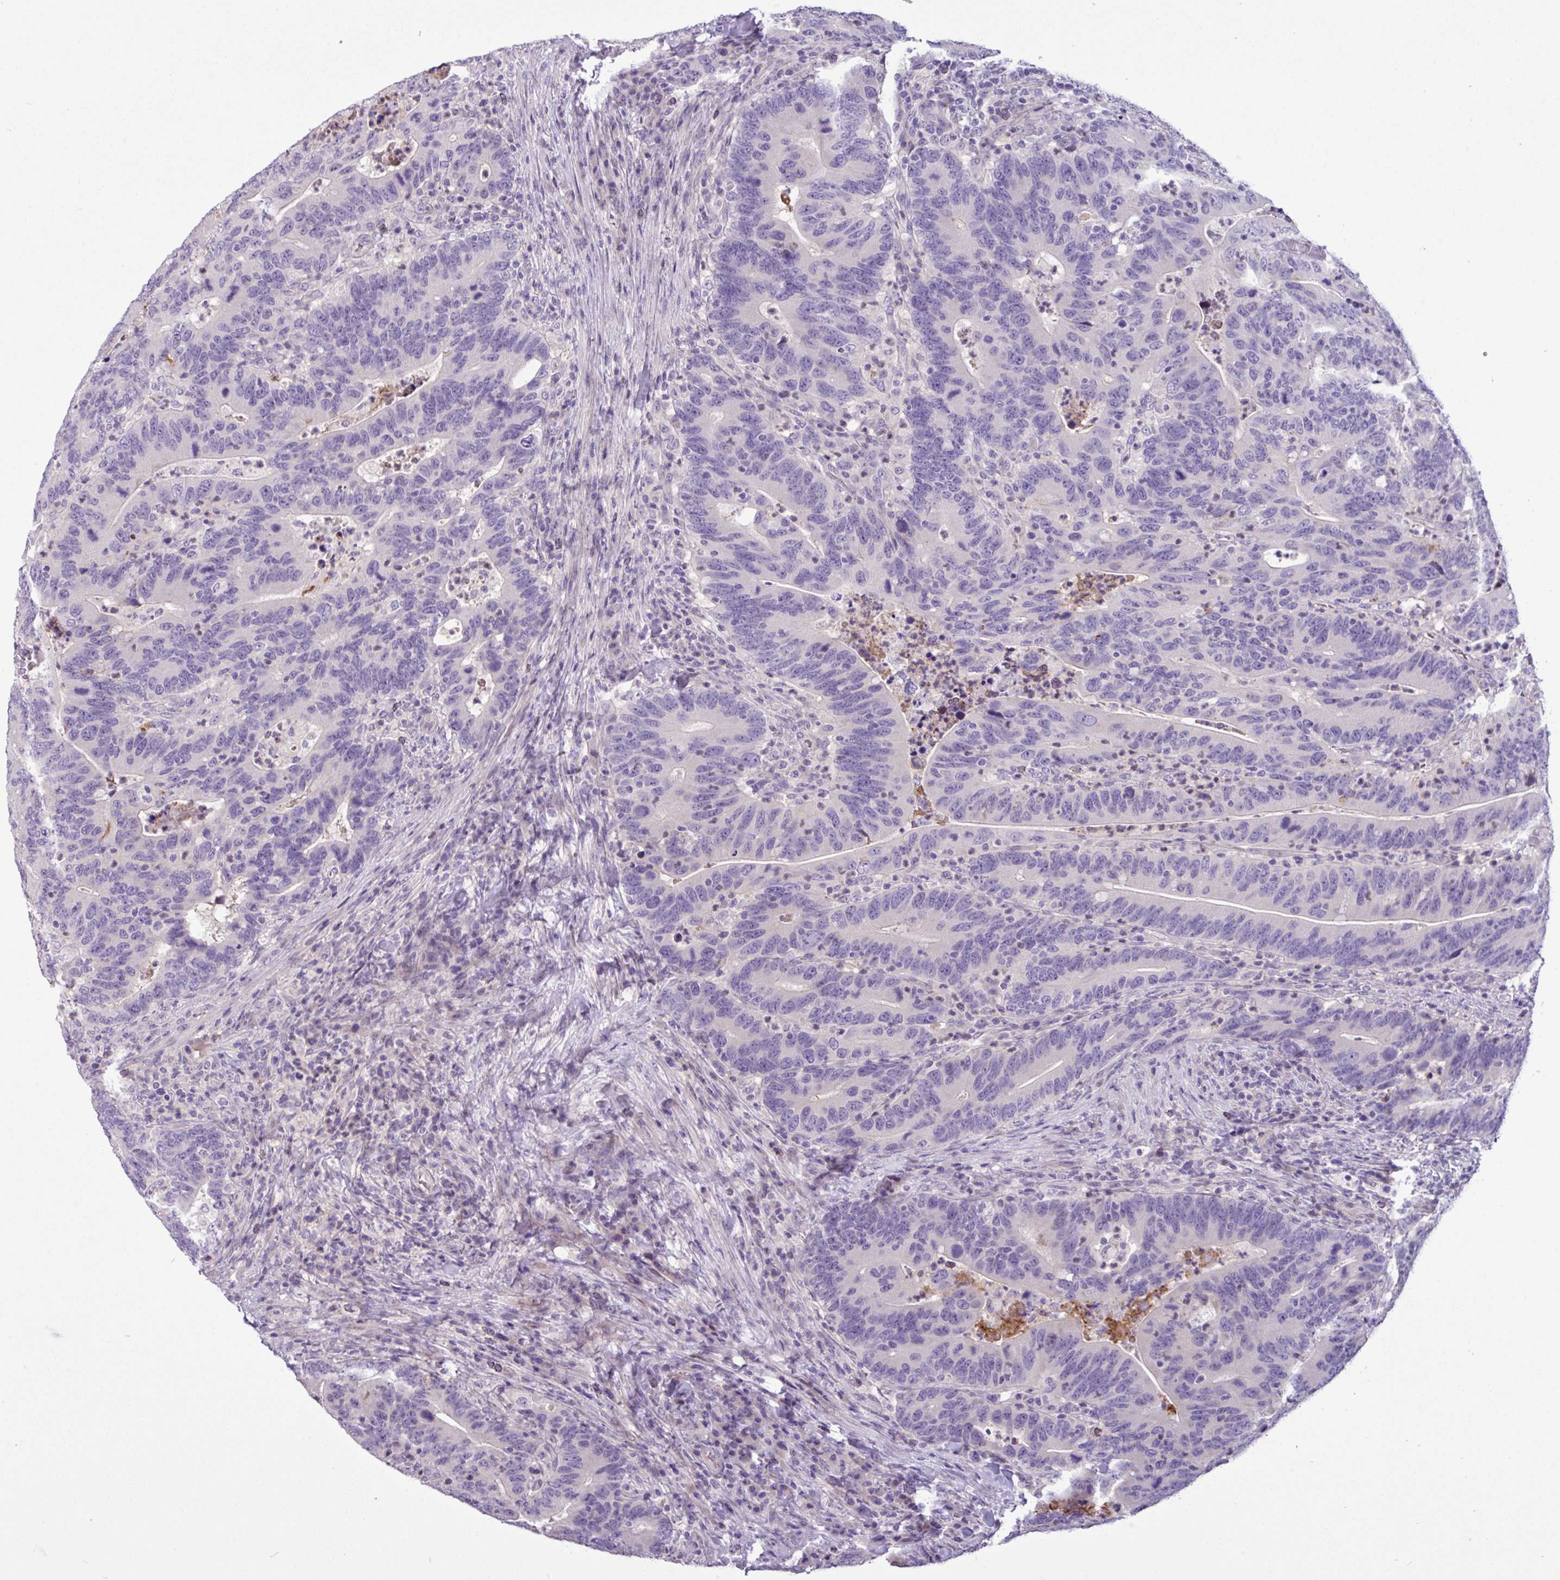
{"staining": {"intensity": "negative", "quantity": "none", "location": "none"}, "tissue": "colorectal cancer", "cell_type": "Tumor cells", "image_type": "cancer", "snomed": [{"axis": "morphology", "description": "Adenocarcinoma, NOS"}, {"axis": "topography", "description": "Colon"}], "caption": "Colorectal cancer (adenocarcinoma) was stained to show a protein in brown. There is no significant expression in tumor cells. Brightfield microscopy of IHC stained with DAB (3,3'-diaminobenzidine) (brown) and hematoxylin (blue), captured at high magnification.", "gene": "PNLDC1", "patient": {"sex": "female", "age": 66}}